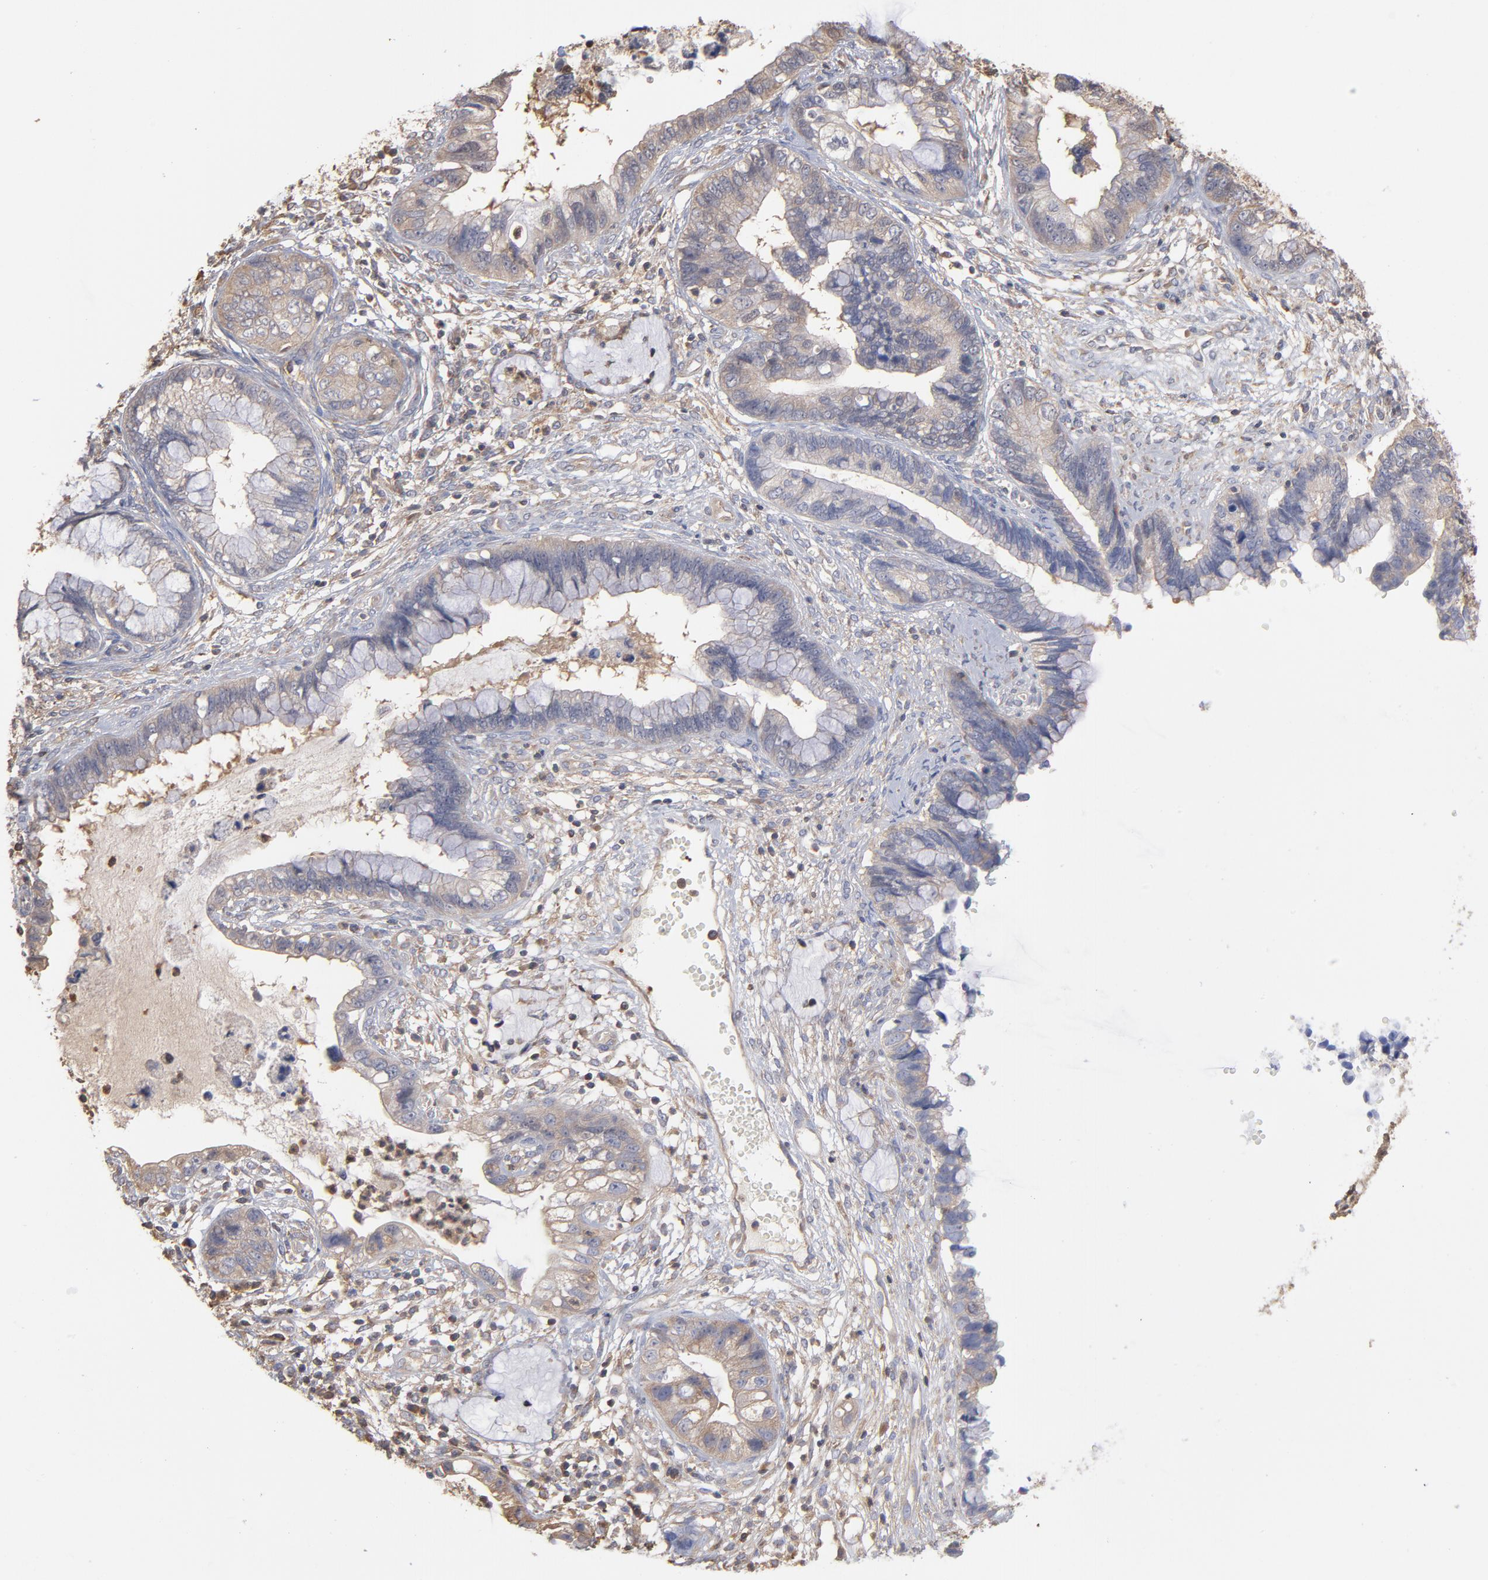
{"staining": {"intensity": "moderate", "quantity": "25%-75%", "location": "cytoplasmic/membranous"}, "tissue": "cervical cancer", "cell_type": "Tumor cells", "image_type": "cancer", "snomed": [{"axis": "morphology", "description": "Adenocarcinoma, NOS"}, {"axis": "topography", "description": "Cervix"}], "caption": "Immunohistochemical staining of human cervical cancer demonstrates moderate cytoplasmic/membranous protein positivity in about 25%-75% of tumor cells.", "gene": "MAP2K2", "patient": {"sex": "female", "age": 44}}